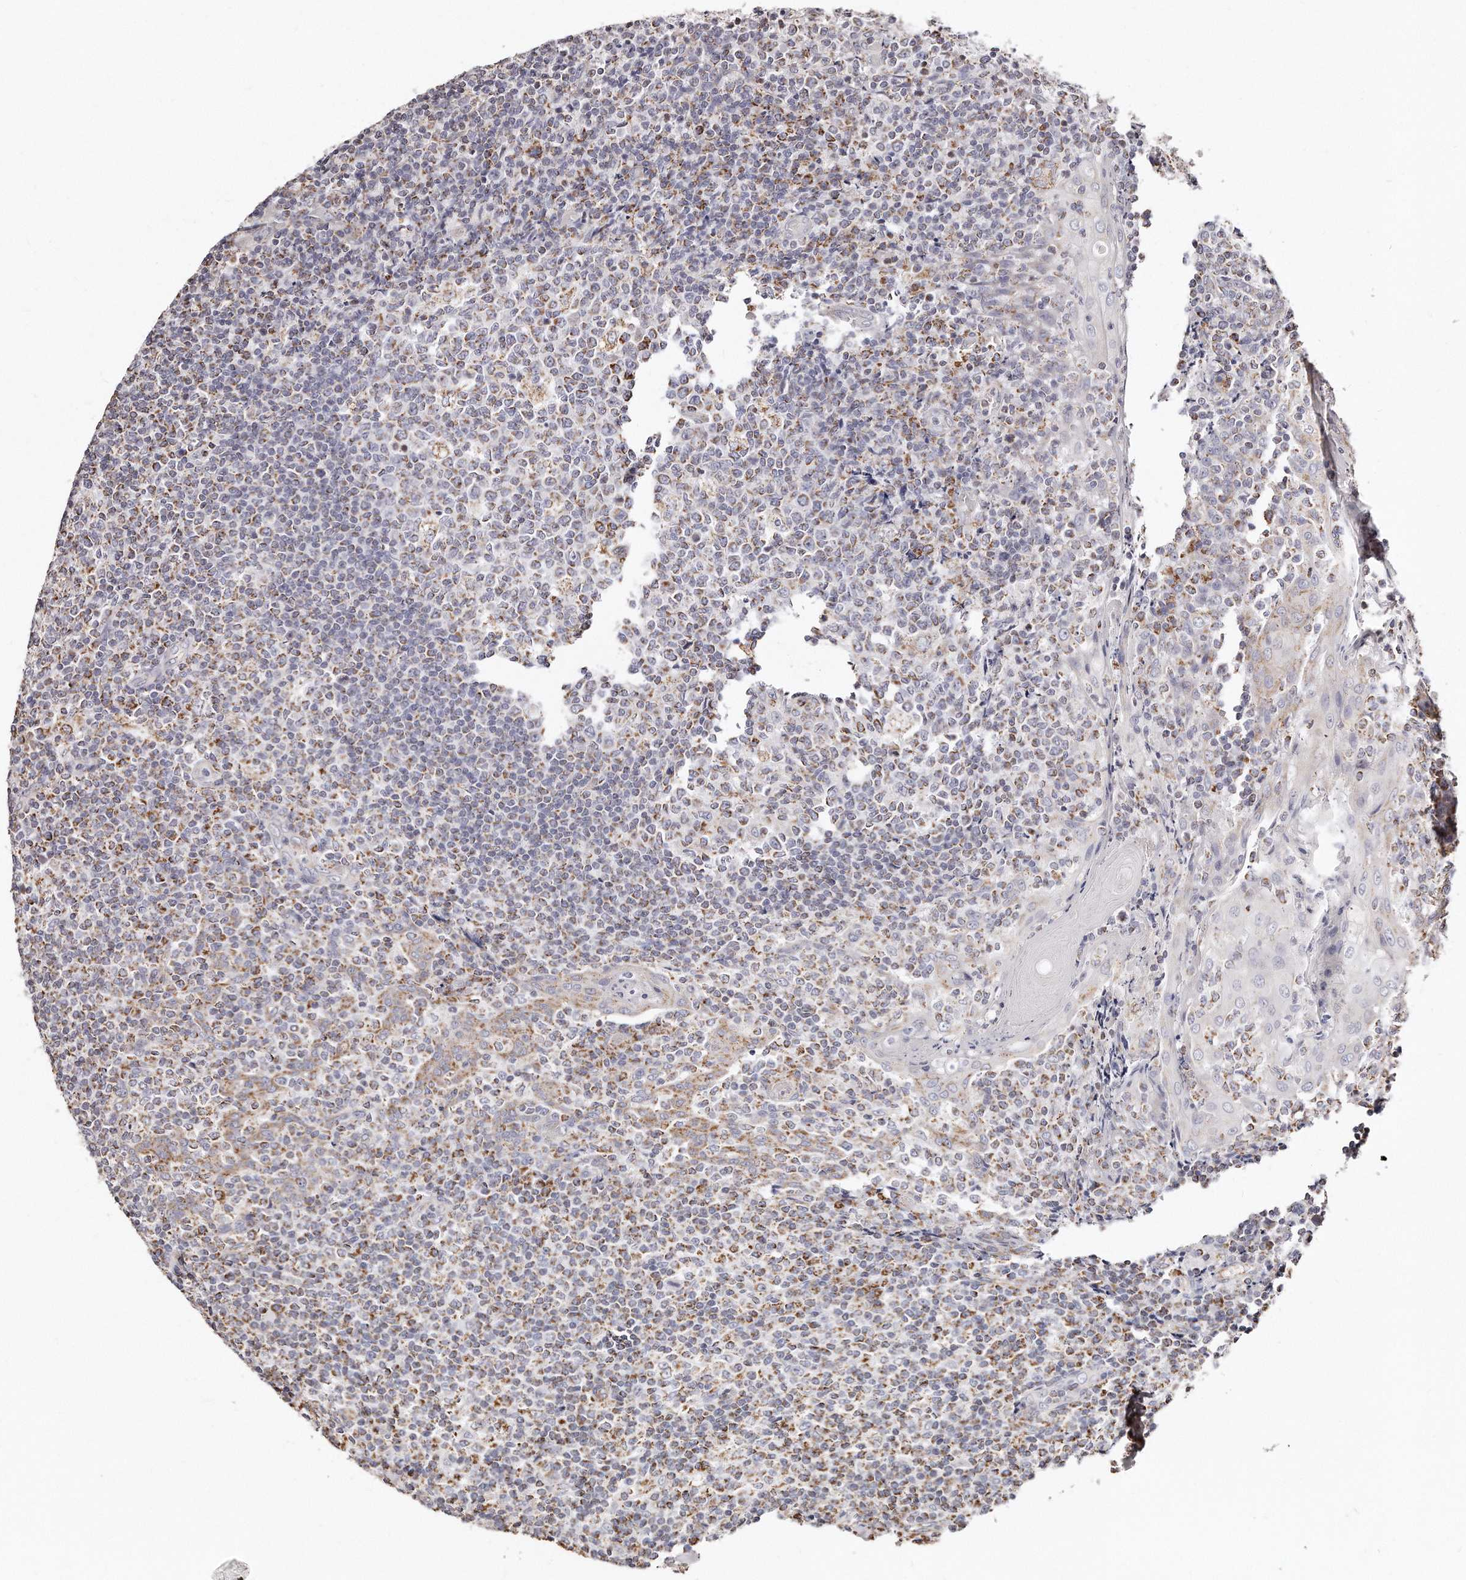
{"staining": {"intensity": "moderate", "quantity": ">75%", "location": "cytoplasmic/membranous"}, "tissue": "tonsil", "cell_type": "Germinal center cells", "image_type": "normal", "snomed": [{"axis": "morphology", "description": "Normal tissue, NOS"}, {"axis": "topography", "description": "Tonsil"}], "caption": "Immunohistochemical staining of normal human tonsil demonstrates moderate cytoplasmic/membranous protein positivity in about >75% of germinal center cells. (DAB IHC, brown staining for protein, blue staining for nuclei).", "gene": "RTKN", "patient": {"sex": "female", "age": 19}}